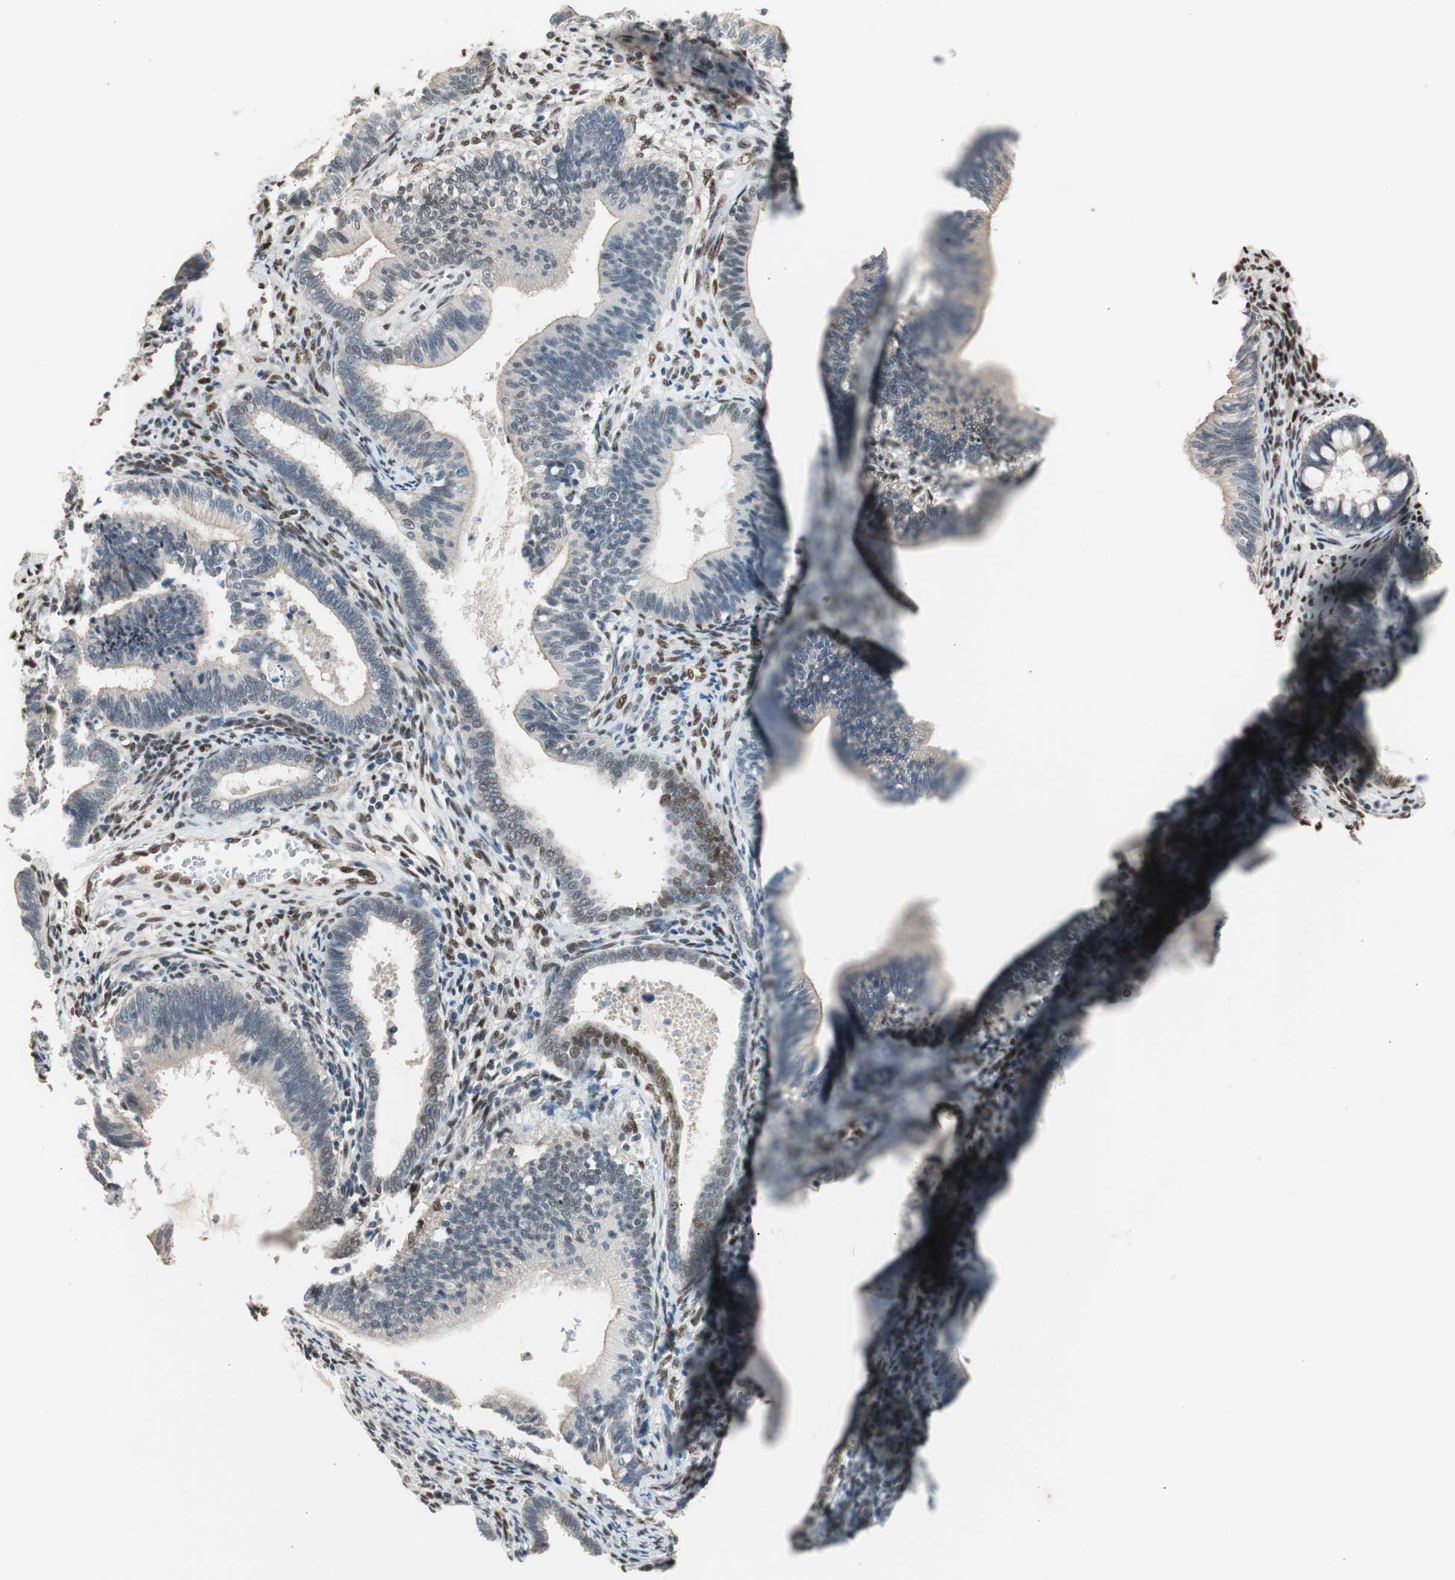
{"staining": {"intensity": "weak", "quantity": "<25%", "location": "nuclear"}, "tissue": "cervical cancer", "cell_type": "Tumor cells", "image_type": "cancer", "snomed": [{"axis": "morphology", "description": "Adenocarcinoma, NOS"}, {"axis": "topography", "description": "Cervix"}], "caption": "Tumor cells are negative for brown protein staining in cervical cancer.", "gene": "PML", "patient": {"sex": "female", "age": 44}}